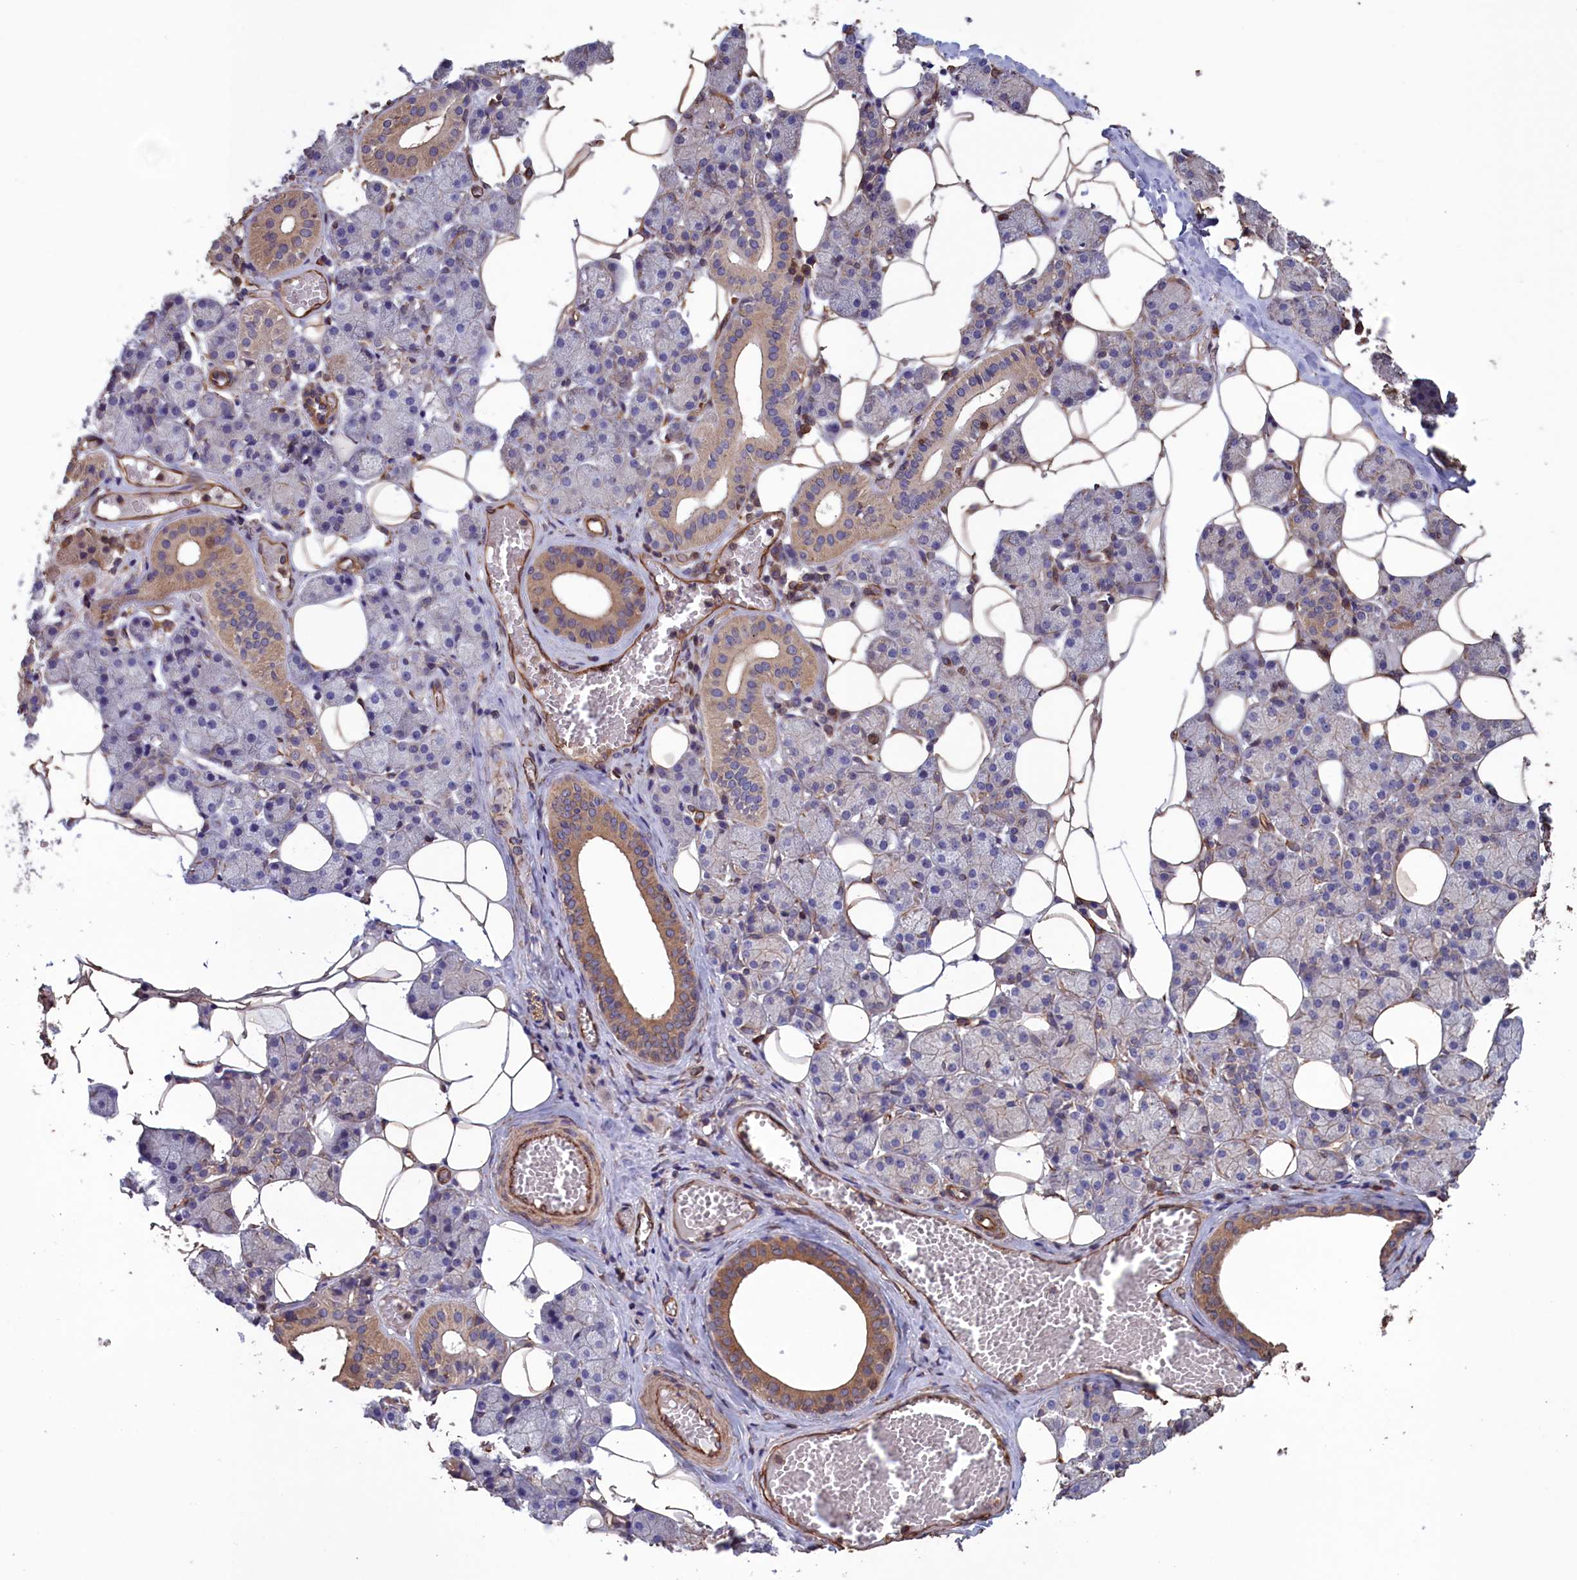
{"staining": {"intensity": "moderate", "quantity": "<25%", "location": "cytoplasmic/membranous"}, "tissue": "salivary gland", "cell_type": "Glandular cells", "image_type": "normal", "snomed": [{"axis": "morphology", "description": "Normal tissue, NOS"}, {"axis": "topography", "description": "Salivary gland"}], "caption": "This image shows immunohistochemistry (IHC) staining of normal salivary gland, with low moderate cytoplasmic/membranous expression in about <25% of glandular cells.", "gene": "DAPK3", "patient": {"sex": "female", "age": 33}}